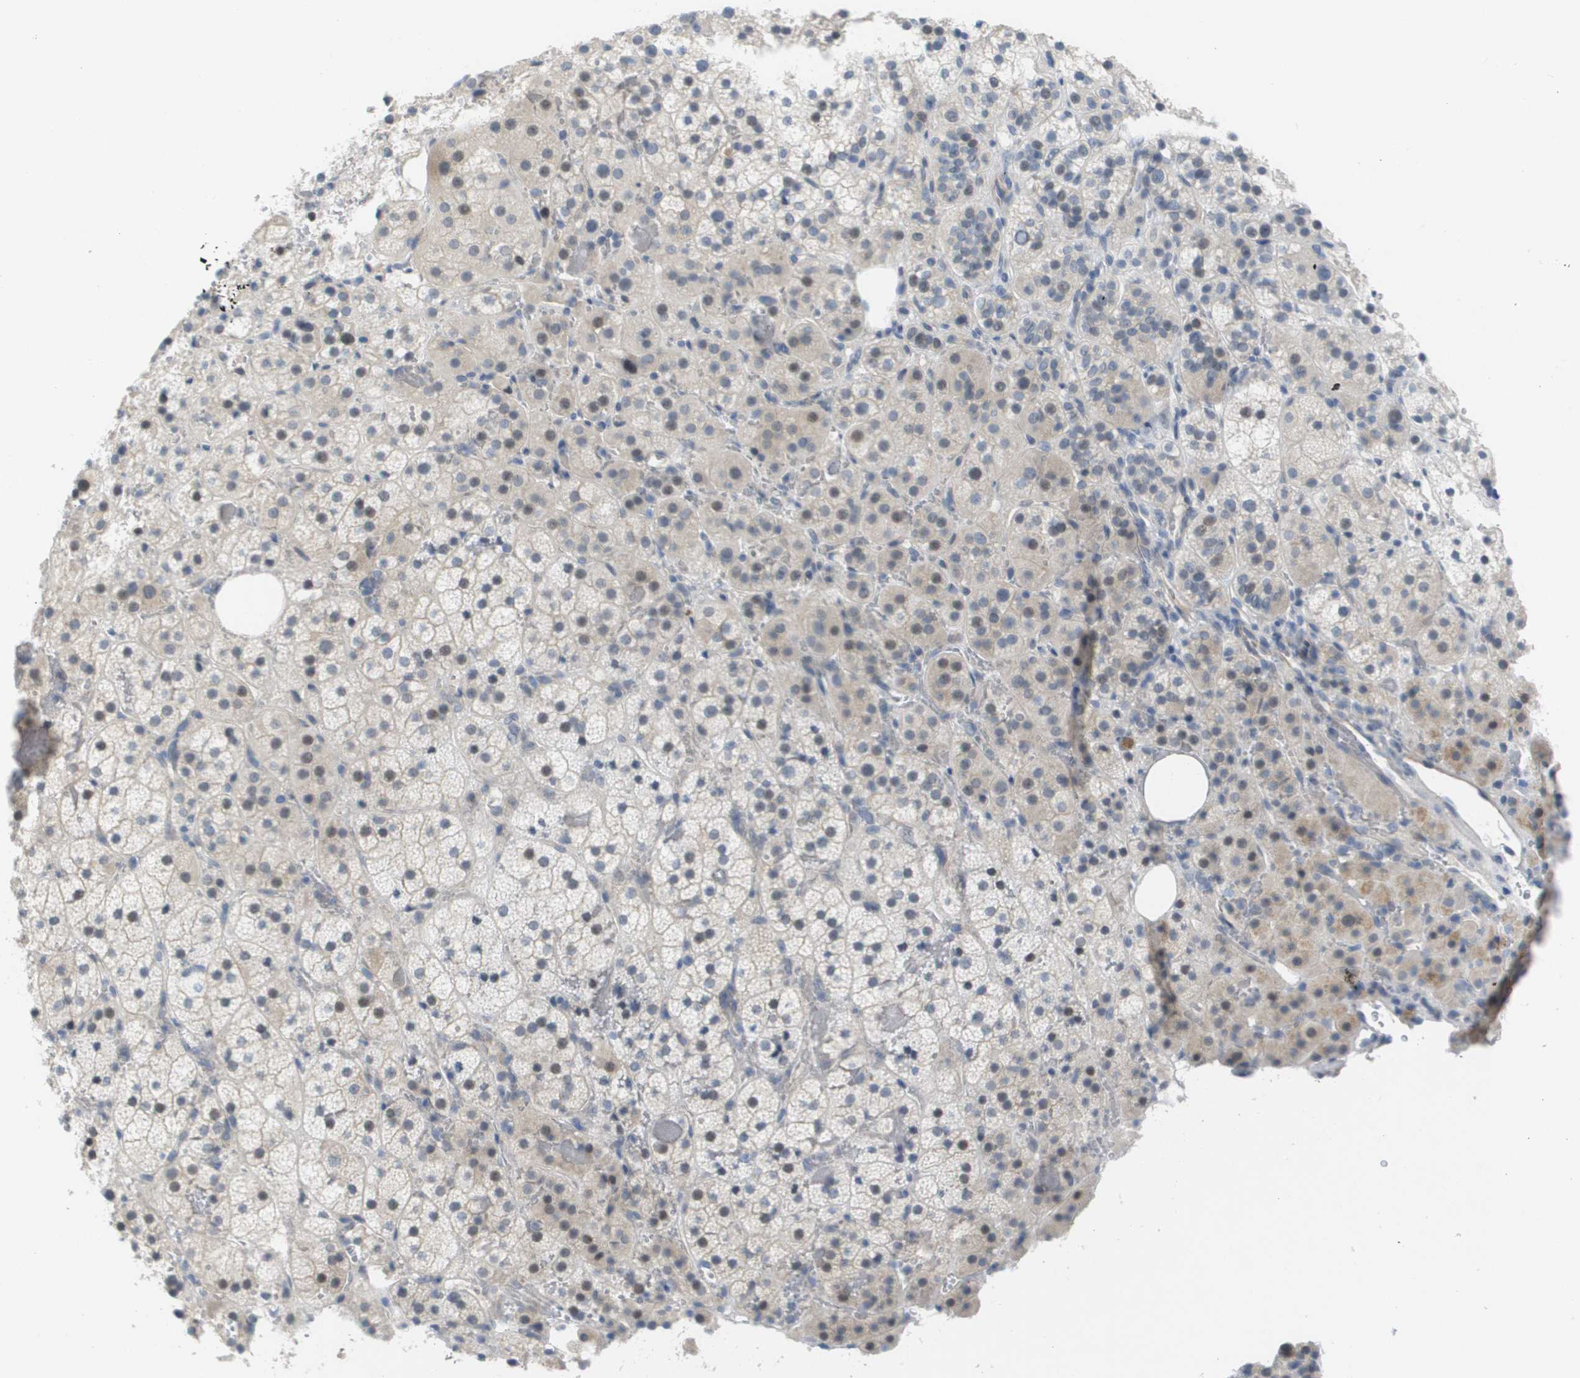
{"staining": {"intensity": "weak", "quantity": "<25%", "location": "cytoplasmic/membranous,nuclear"}, "tissue": "adrenal gland", "cell_type": "Glandular cells", "image_type": "normal", "snomed": [{"axis": "morphology", "description": "Normal tissue, NOS"}, {"axis": "topography", "description": "Adrenal gland"}], "caption": "An image of adrenal gland stained for a protein reveals no brown staining in glandular cells.", "gene": "PDE4A", "patient": {"sex": "female", "age": 59}}